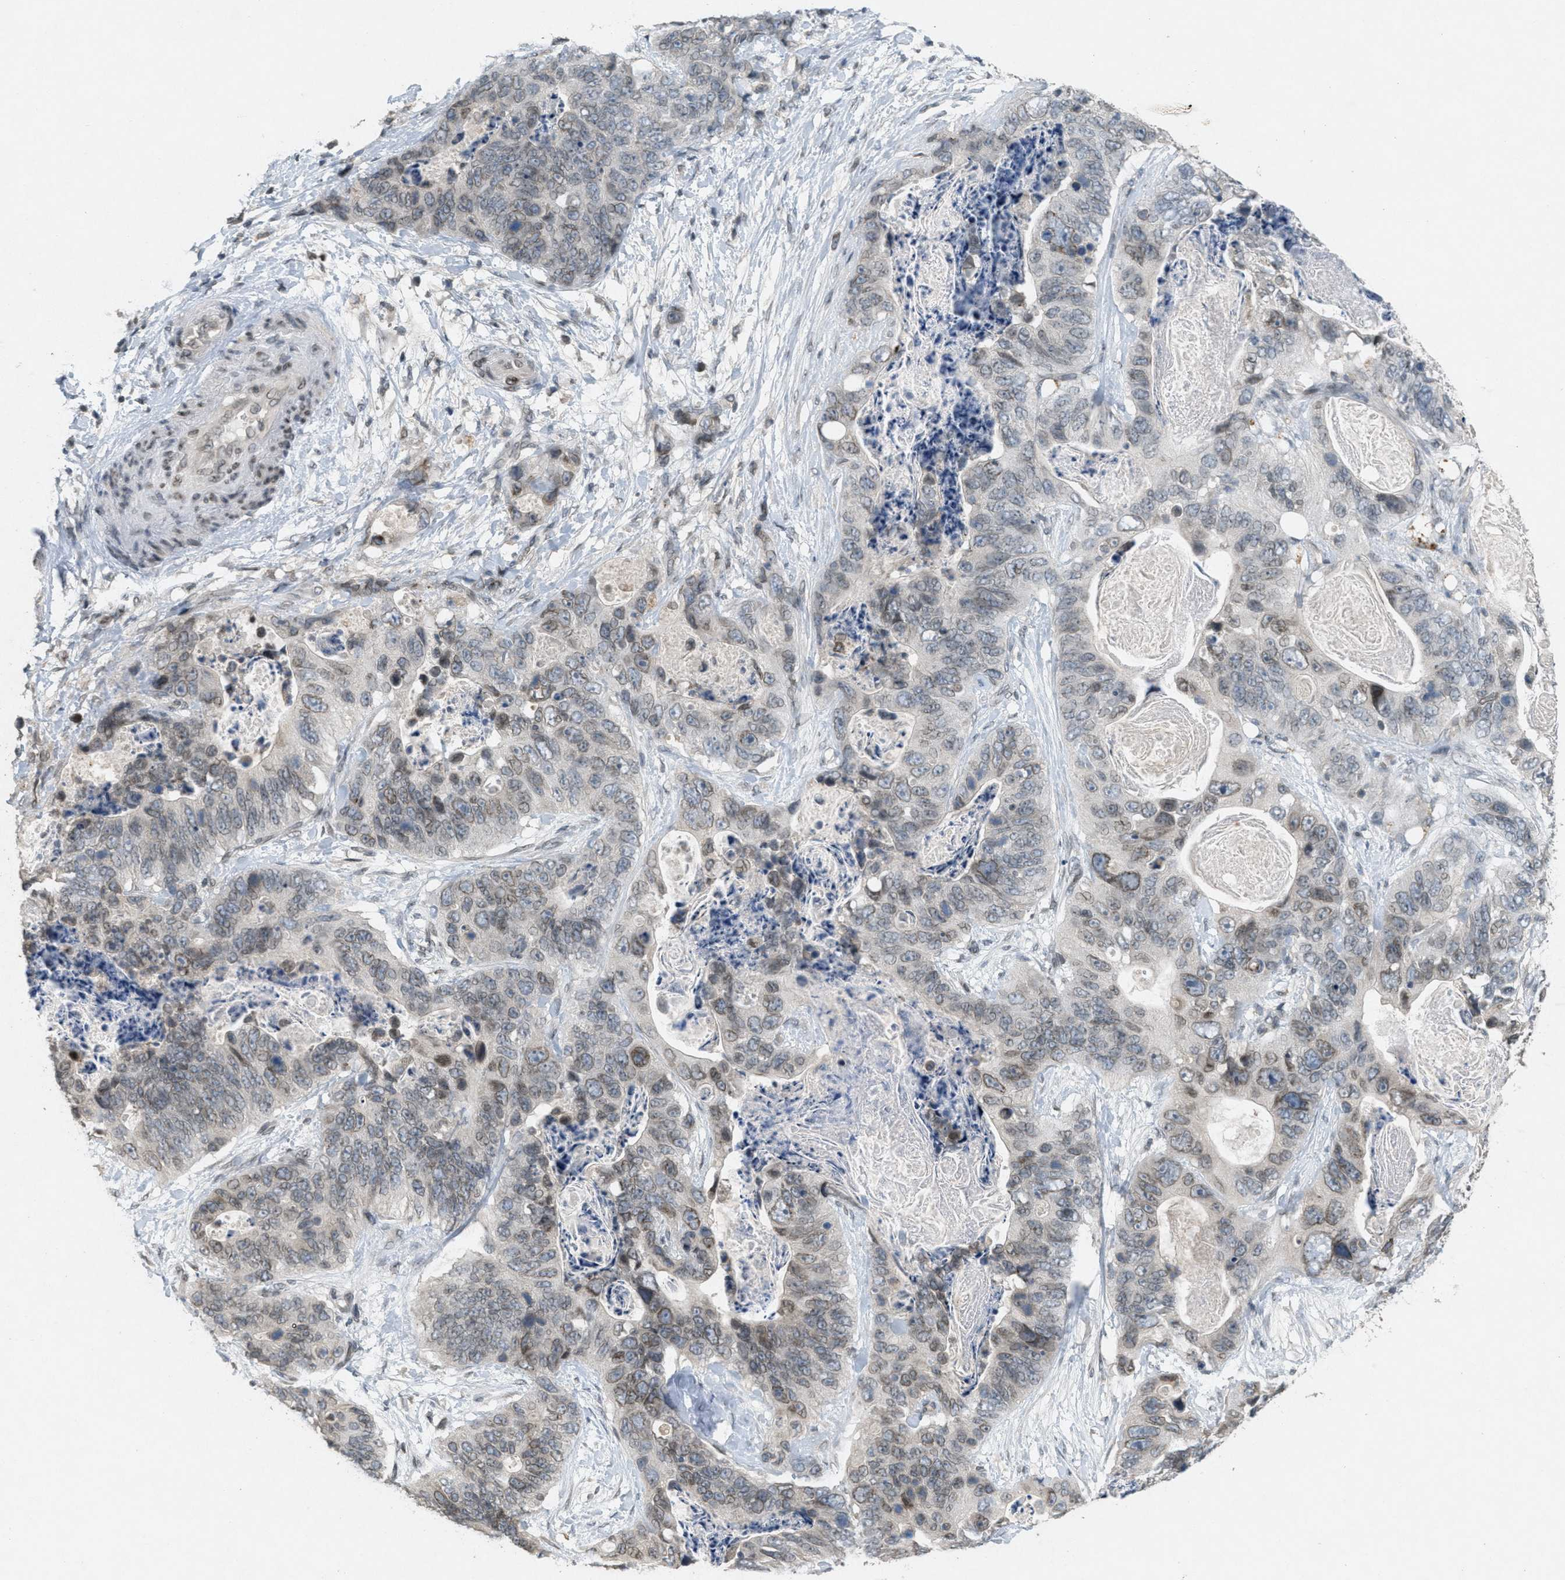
{"staining": {"intensity": "weak", "quantity": "25%-75%", "location": "cytoplasmic/membranous,nuclear"}, "tissue": "stomach cancer", "cell_type": "Tumor cells", "image_type": "cancer", "snomed": [{"axis": "morphology", "description": "Adenocarcinoma, NOS"}, {"axis": "topography", "description": "Stomach"}], "caption": "Brown immunohistochemical staining in human stomach adenocarcinoma displays weak cytoplasmic/membranous and nuclear expression in approximately 25%-75% of tumor cells.", "gene": "ABHD6", "patient": {"sex": "female", "age": 89}}